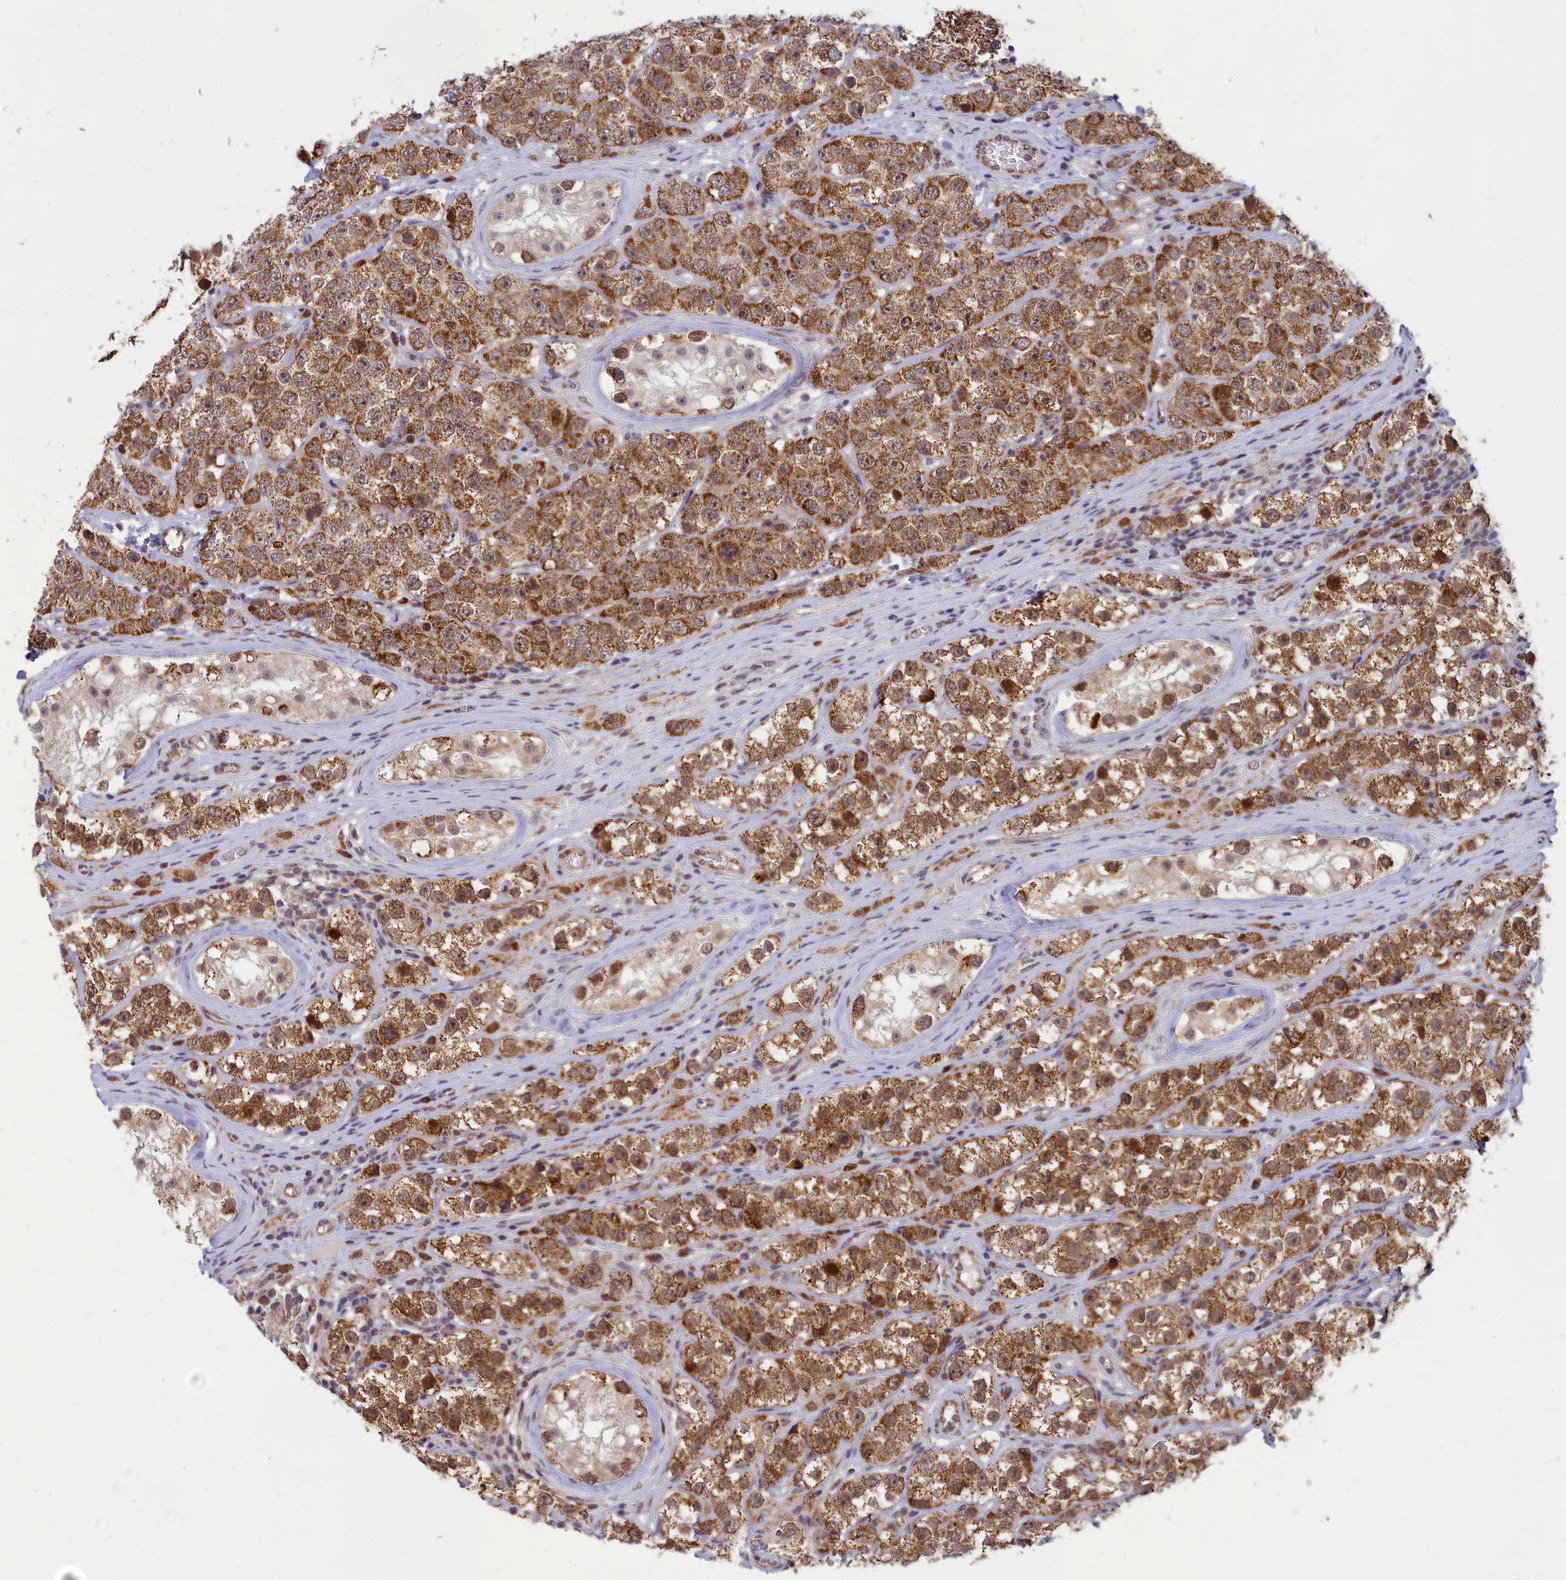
{"staining": {"intensity": "strong", "quantity": ">75%", "location": "cytoplasmic/membranous,nuclear"}, "tissue": "testis cancer", "cell_type": "Tumor cells", "image_type": "cancer", "snomed": [{"axis": "morphology", "description": "Seminoma, NOS"}, {"axis": "topography", "description": "Testis"}], "caption": "Seminoma (testis) stained with a brown dye displays strong cytoplasmic/membranous and nuclear positive expression in about >75% of tumor cells.", "gene": "EARS2", "patient": {"sex": "male", "age": 28}}